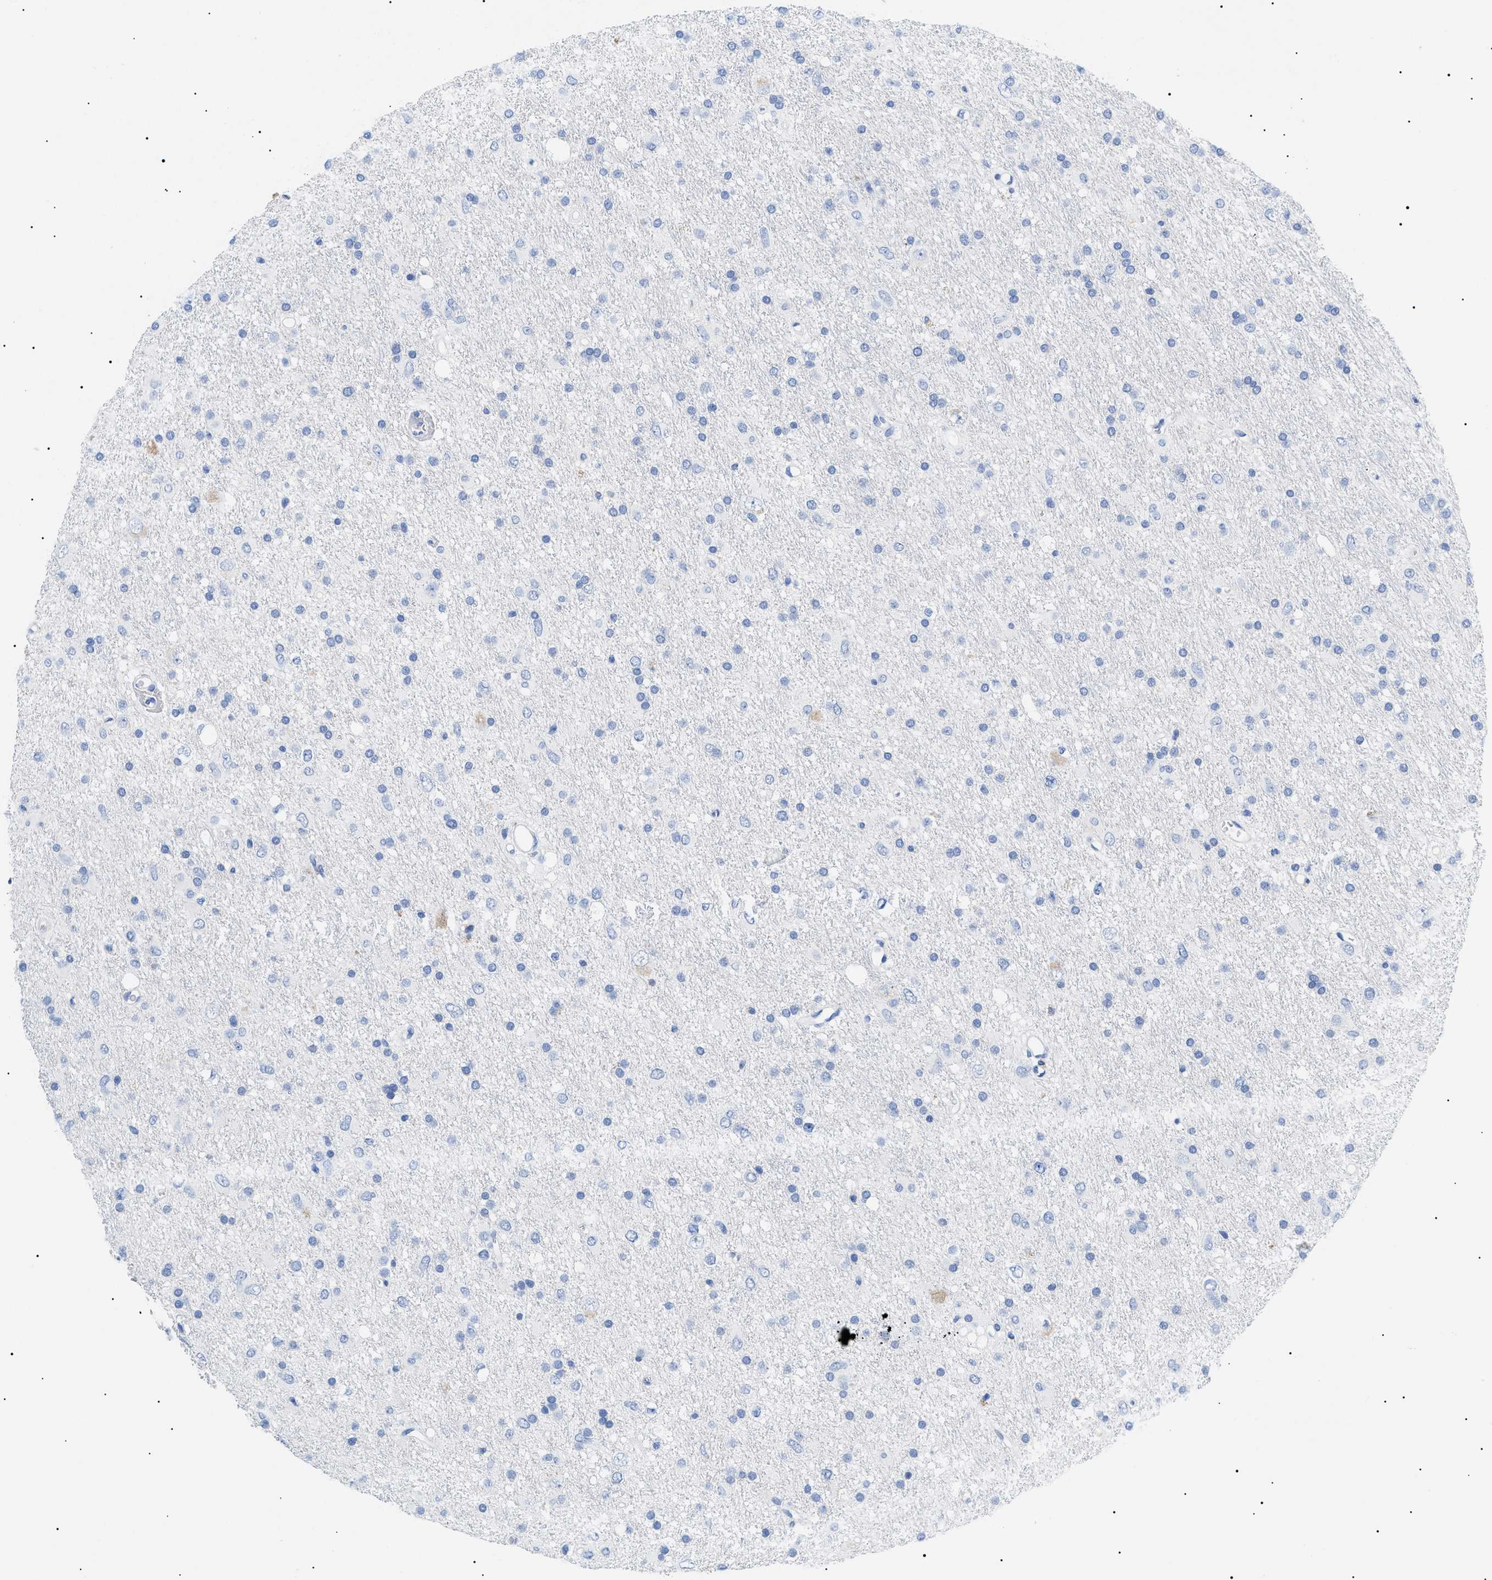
{"staining": {"intensity": "negative", "quantity": "none", "location": "none"}, "tissue": "glioma", "cell_type": "Tumor cells", "image_type": "cancer", "snomed": [{"axis": "morphology", "description": "Glioma, malignant, Low grade"}, {"axis": "topography", "description": "Brain"}], "caption": "A photomicrograph of human malignant low-grade glioma is negative for staining in tumor cells.", "gene": "ACKR1", "patient": {"sex": "male", "age": 77}}